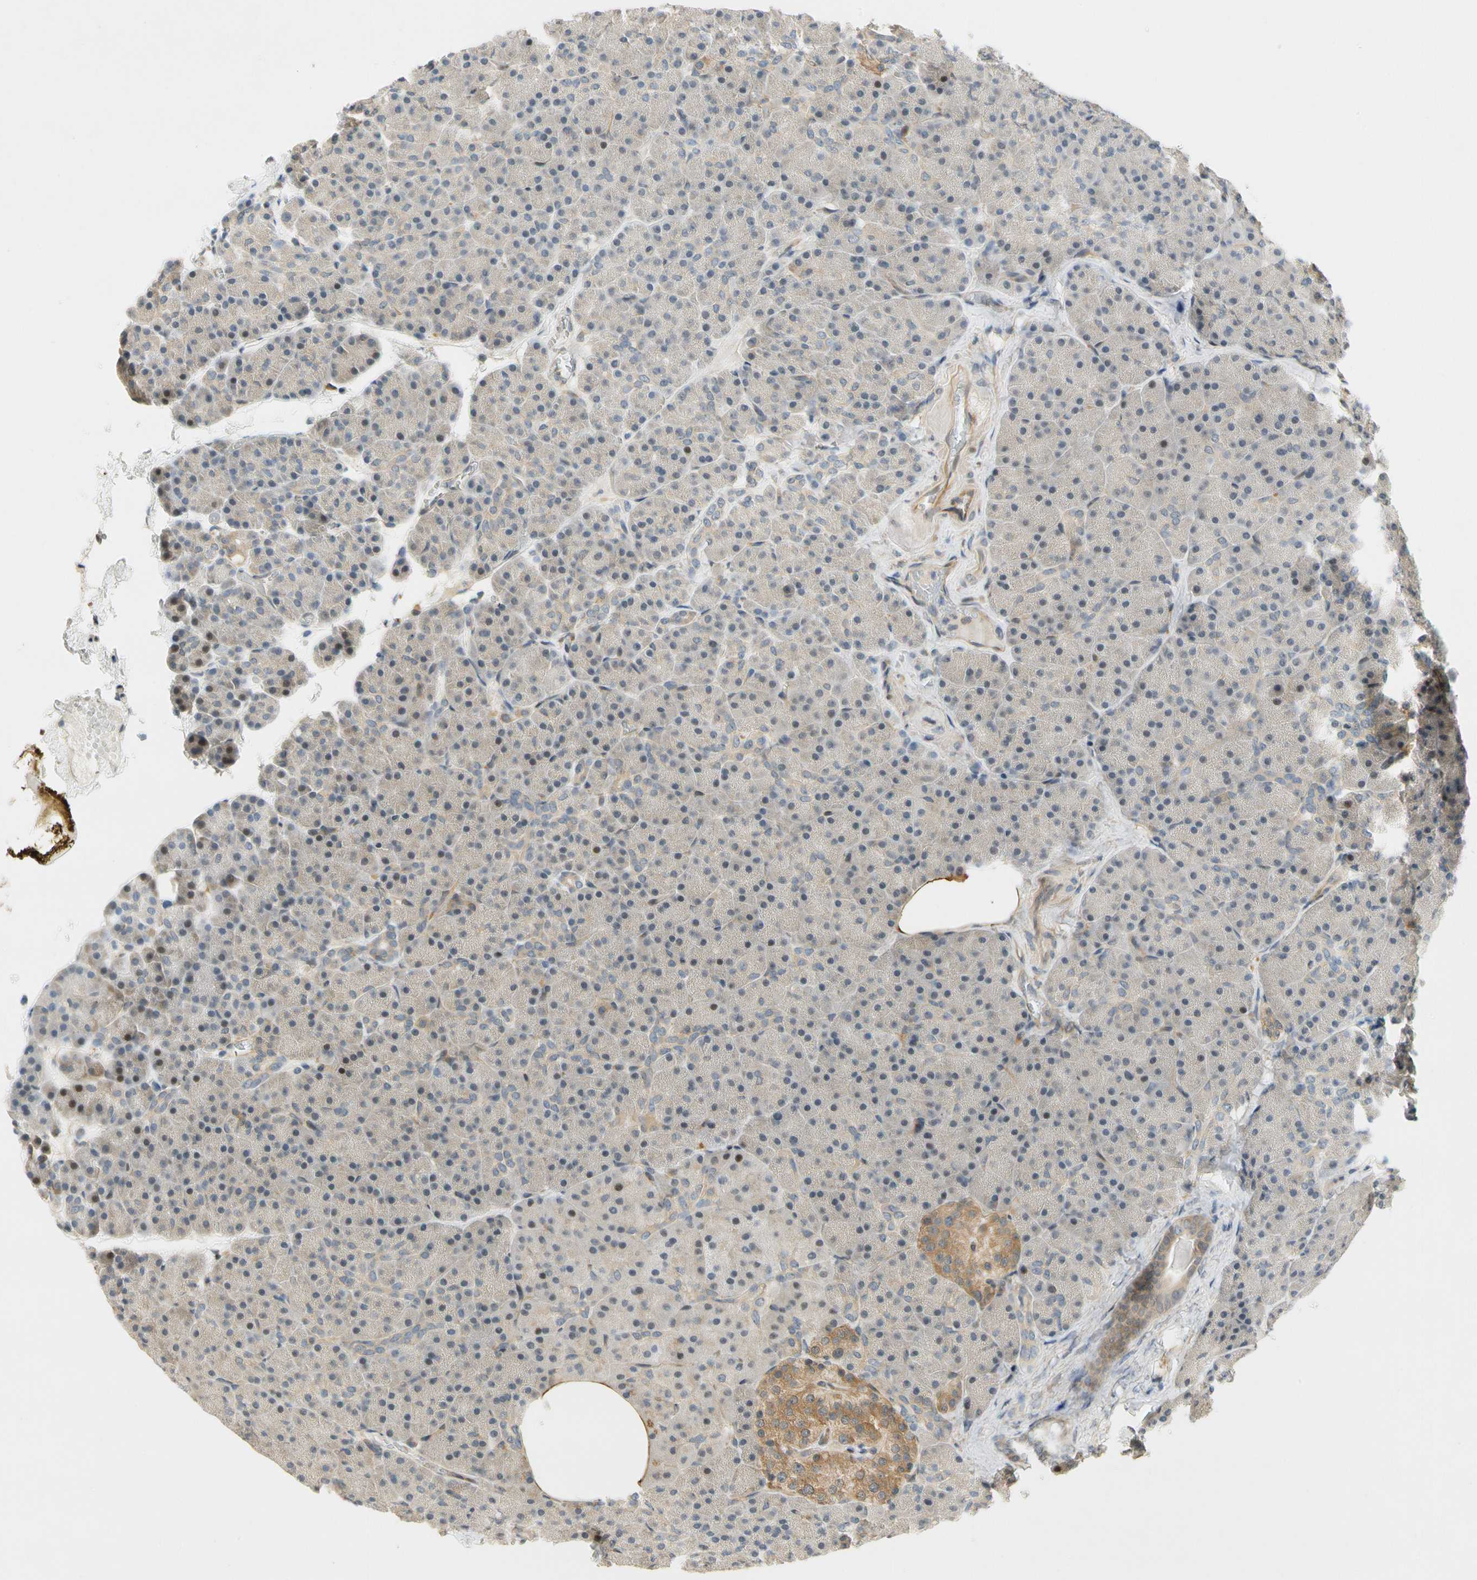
{"staining": {"intensity": "negative", "quantity": "none", "location": "none"}, "tissue": "pancreas", "cell_type": "Exocrine glandular cells", "image_type": "normal", "snomed": [{"axis": "morphology", "description": "Normal tissue, NOS"}, {"axis": "topography", "description": "Pancreas"}], "caption": "IHC image of benign human pancreas stained for a protein (brown), which displays no expression in exocrine glandular cells.", "gene": "GATD1", "patient": {"sex": "female", "age": 35}}